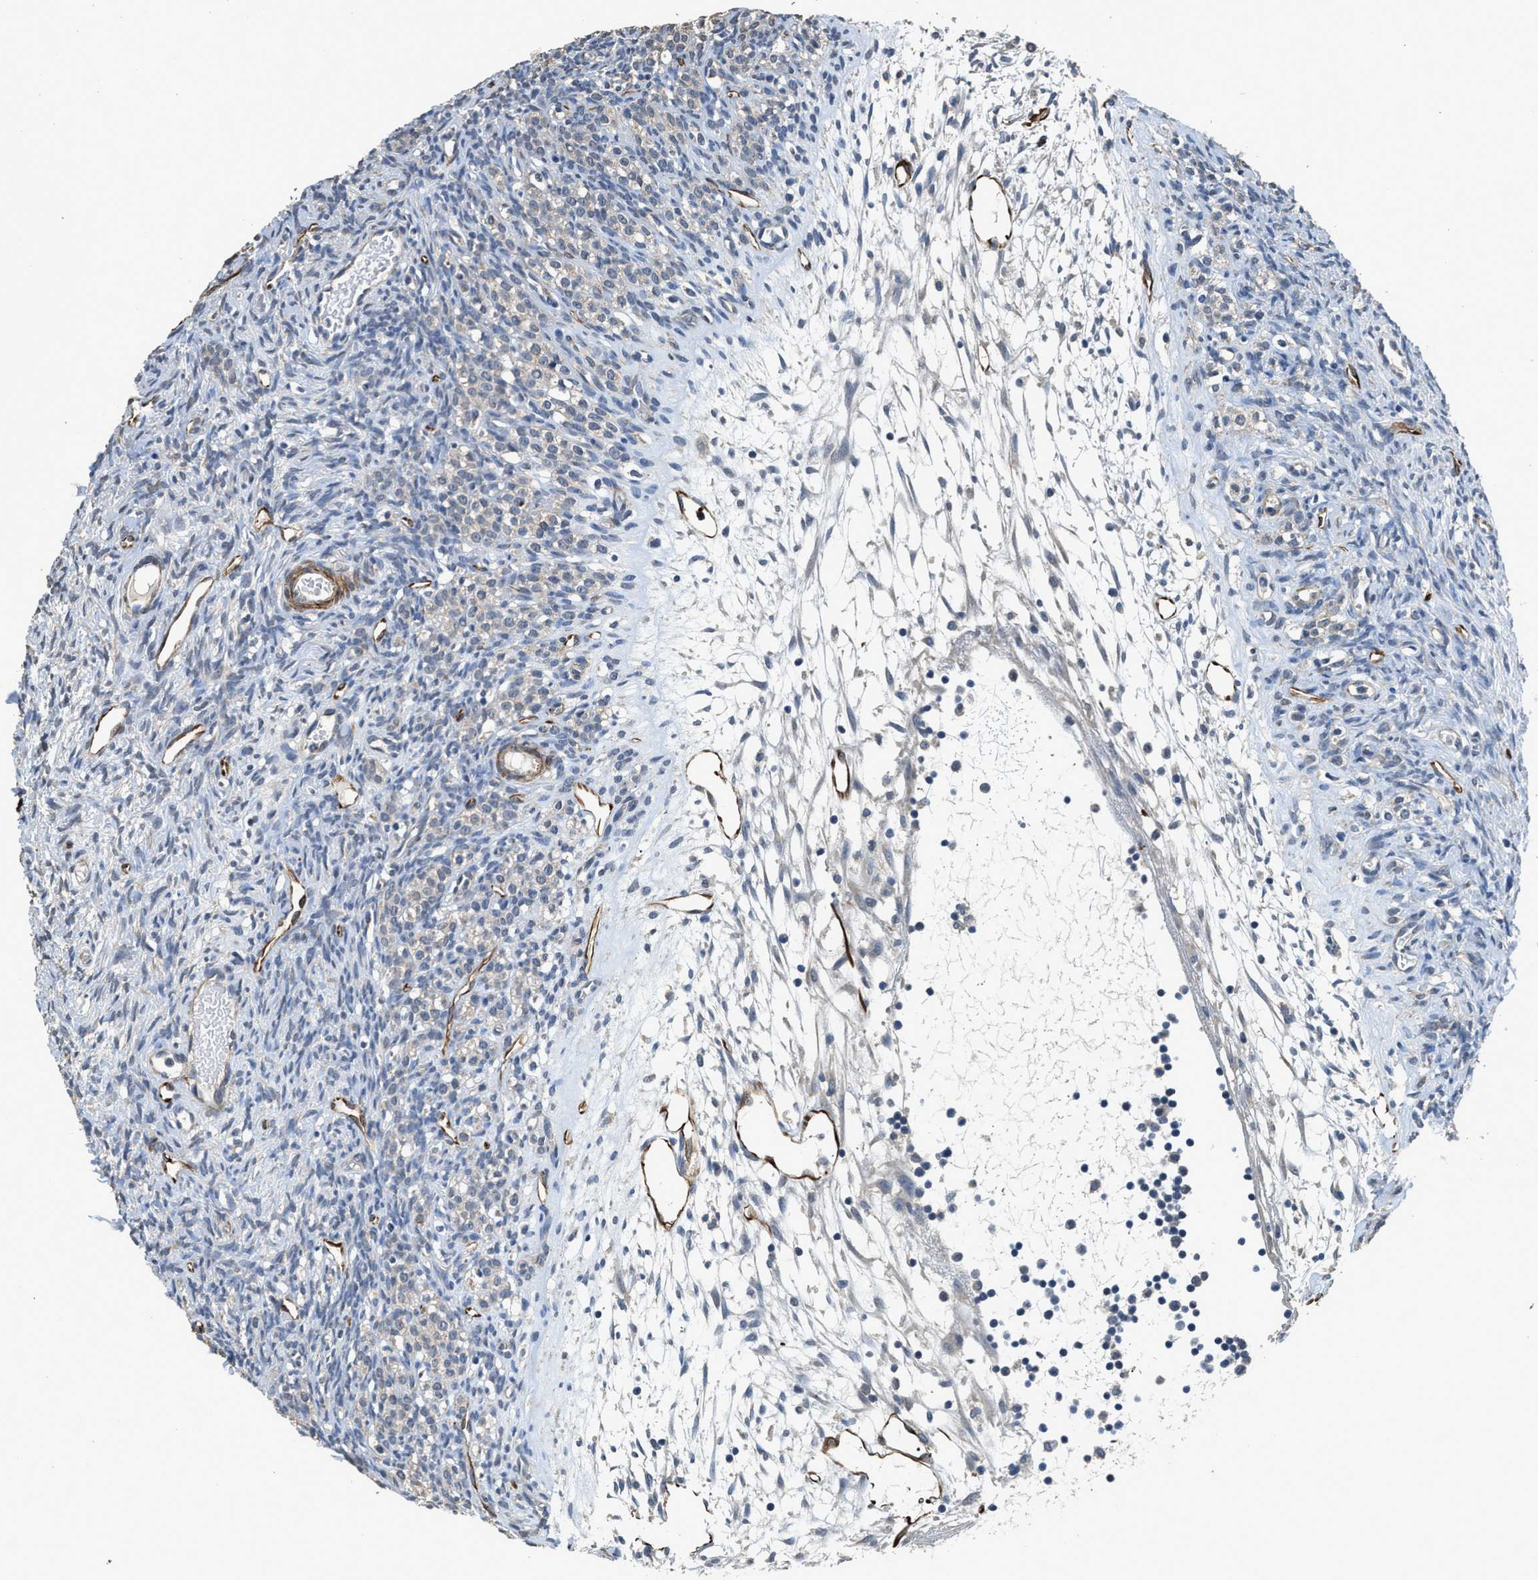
{"staining": {"intensity": "negative", "quantity": "none", "location": "none"}, "tissue": "ovary", "cell_type": "Ovarian stroma cells", "image_type": "normal", "snomed": [{"axis": "morphology", "description": "Normal tissue, NOS"}, {"axis": "topography", "description": "Ovary"}], "caption": "Ovarian stroma cells are negative for brown protein staining in unremarkable ovary. The staining is performed using DAB (3,3'-diaminobenzidine) brown chromogen with nuclei counter-stained in using hematoxylin.", "gene": "SYNM", "patient": {"sex": "female", "age": 33}}